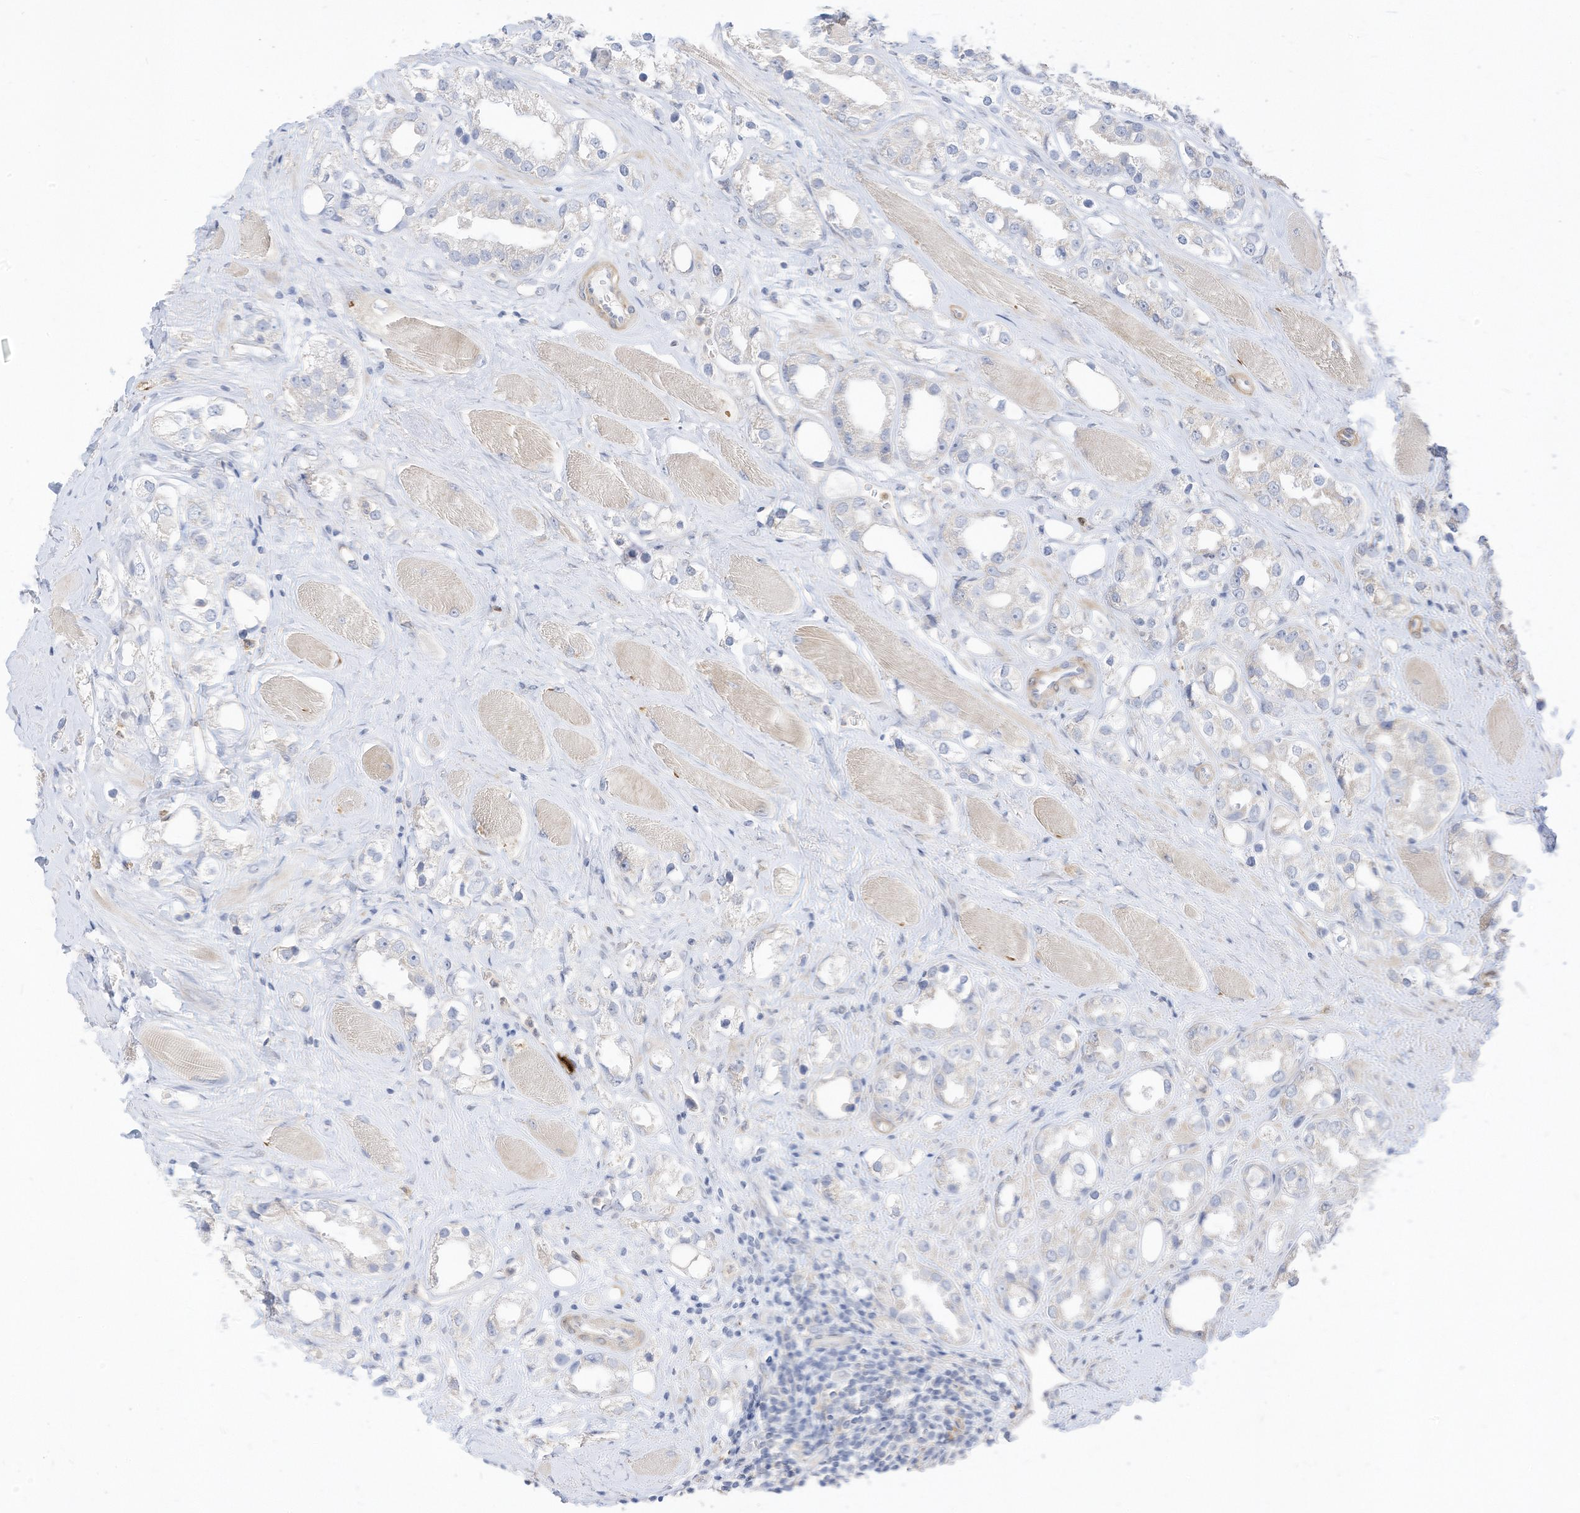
{"staining": {"intensity": "negative", "quantity": "none", "location": "none"}, "tissue": "prostate cancer", "cell_type": "Tumor cells", "image_type": "cancer", "snomed": [{"axis": "morphology", "description": "Adenocarcinoma, NOS"}, {"axis": "topography", "description": "Prostate"}], "caption": "Photomicrograph shows no protein expression in tumor cells of prostate cancer tissue. Nuclei are stained in blue.", "gene": "ATP13A1", "patient": {"sex": "male", "age": 79}}